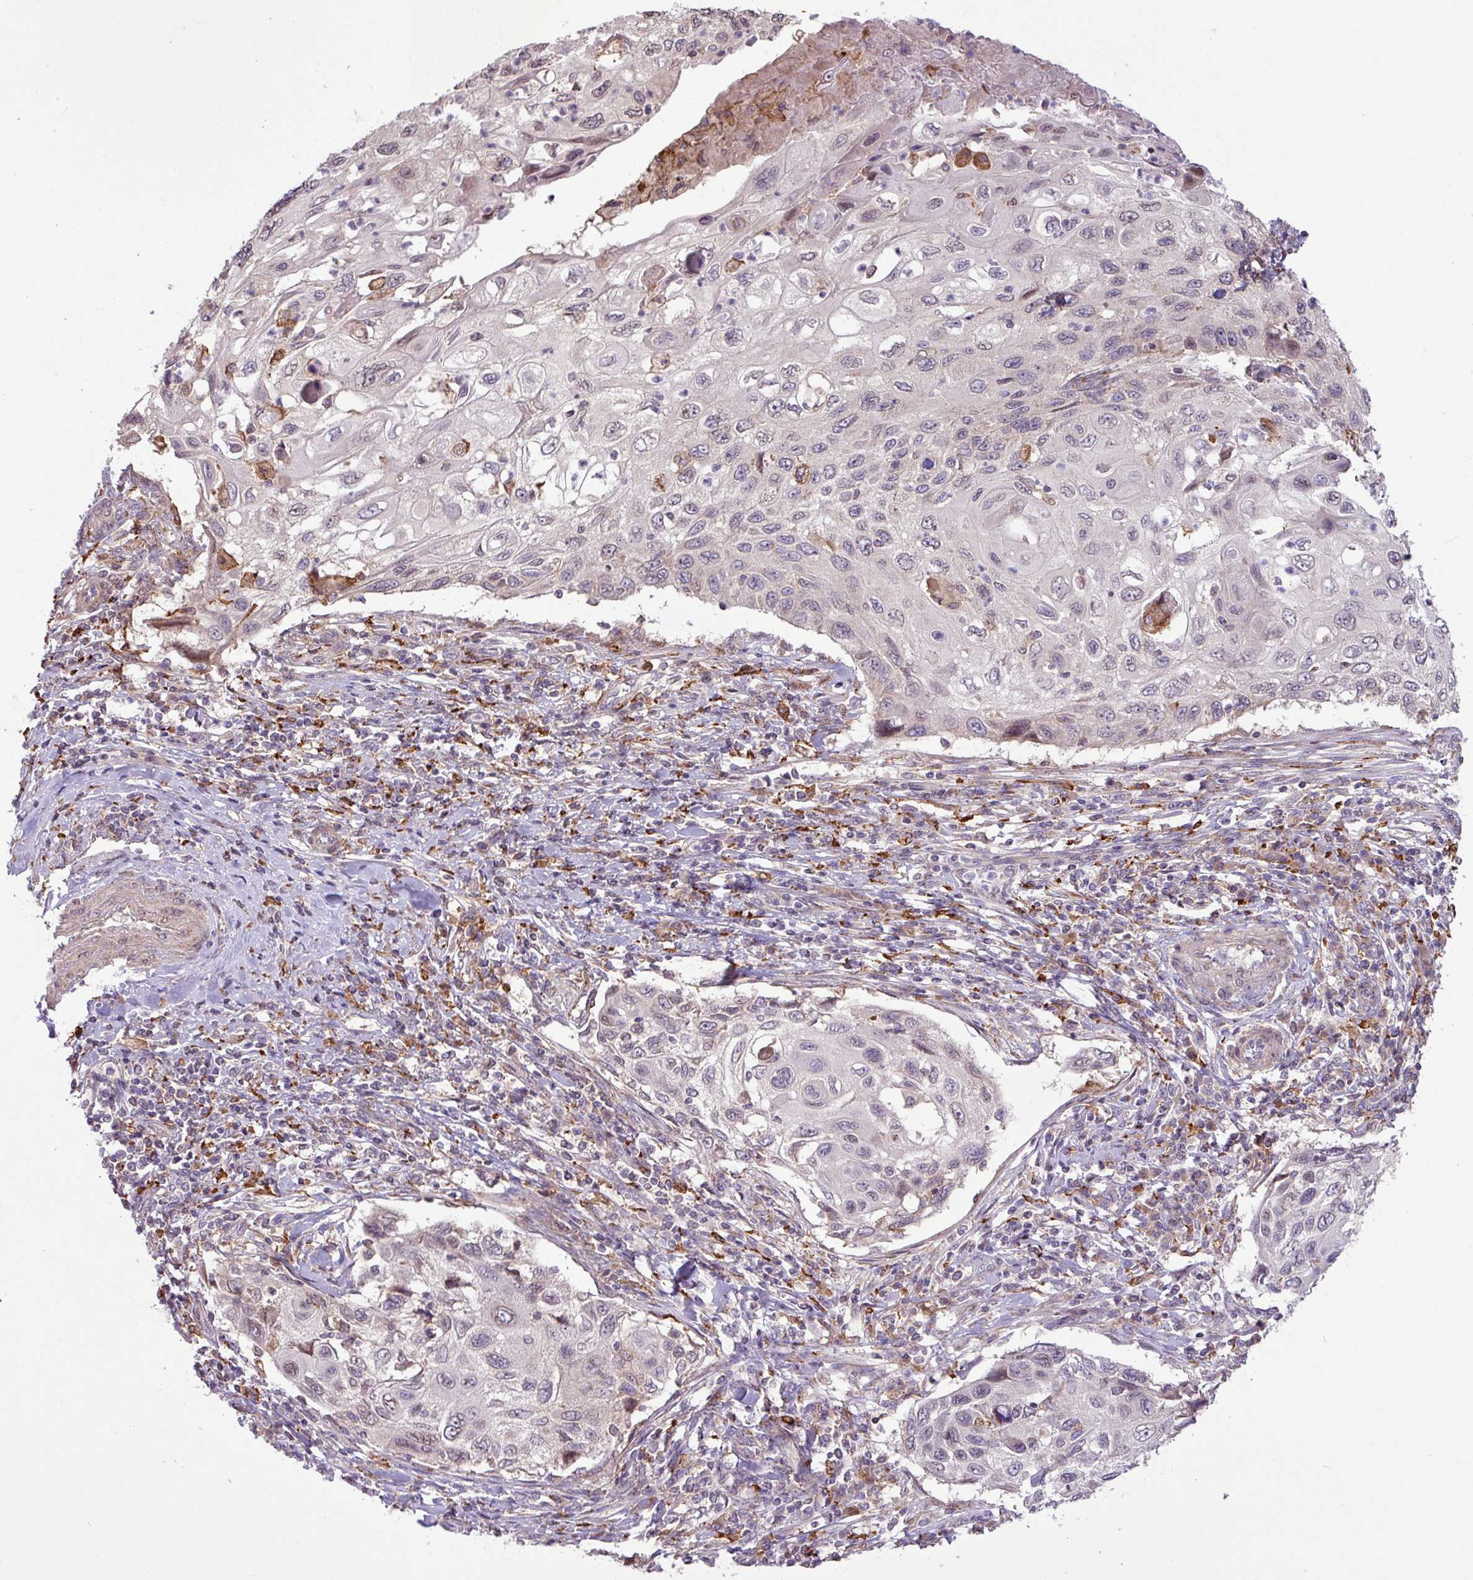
{"staining": {"intensity": "negative", "quantity": "none", "location": "none"}, "tissue": "cervical cancer", "cell_type": "Tumor cells", "image_type": "cancer", "snomed": [{"axis": "morphology", "description": "Squamous cell carcinoma, NOS"}, {"axis": "topography", "description": "Cervix"}], "caption": "An image of cervical cancer (squamous cell carcinoma) stained for a protein exhibits no brown staining in tumor cells.", "gene": "ARHGEF25", "patient": {"sex": "female", "age": 70}}